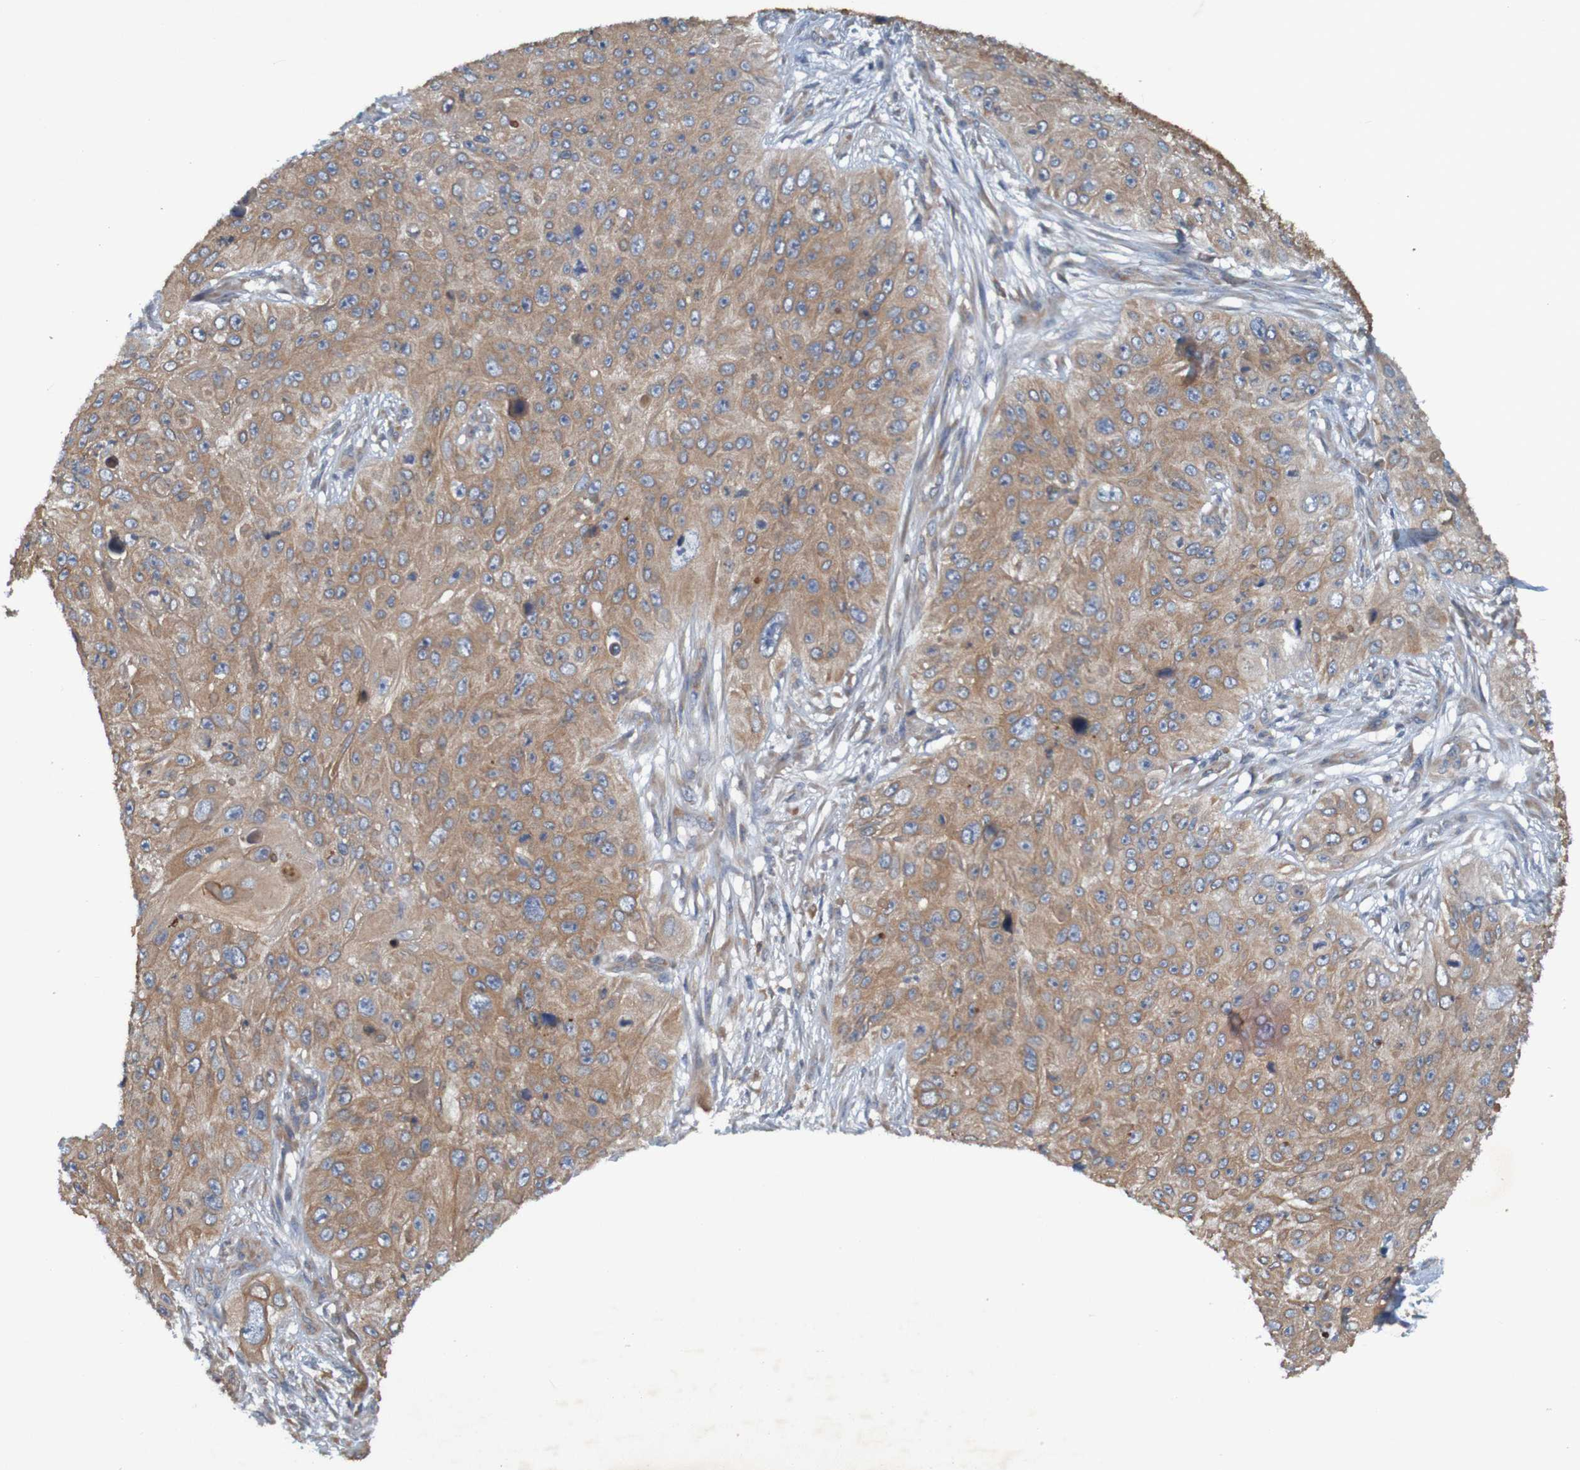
{"staining": {"intensity": "moderate", "quantity": ">75%", "location": "cytoplasmic/membranous"}, "tissue": "skin cancer", "cell_type": "Tumor cells", "image_type": "cancer", "snomed": [{"axis": "morphology", "description": "Squamous cell carcinoma, NOS"}, {"axis": "topography", "description": "Skin"}], "caption": "High-magnification brightfield microscopy of skin cancer stained with DAB (brown) and counterstained with hematoxylin (blue). tumor cells exhibit moderate cytoplasmic/membranous expression is seen in approximately>75% of cells.", "gene": "DNAJC4", "patient": {"sex": "female", "age": 80}}